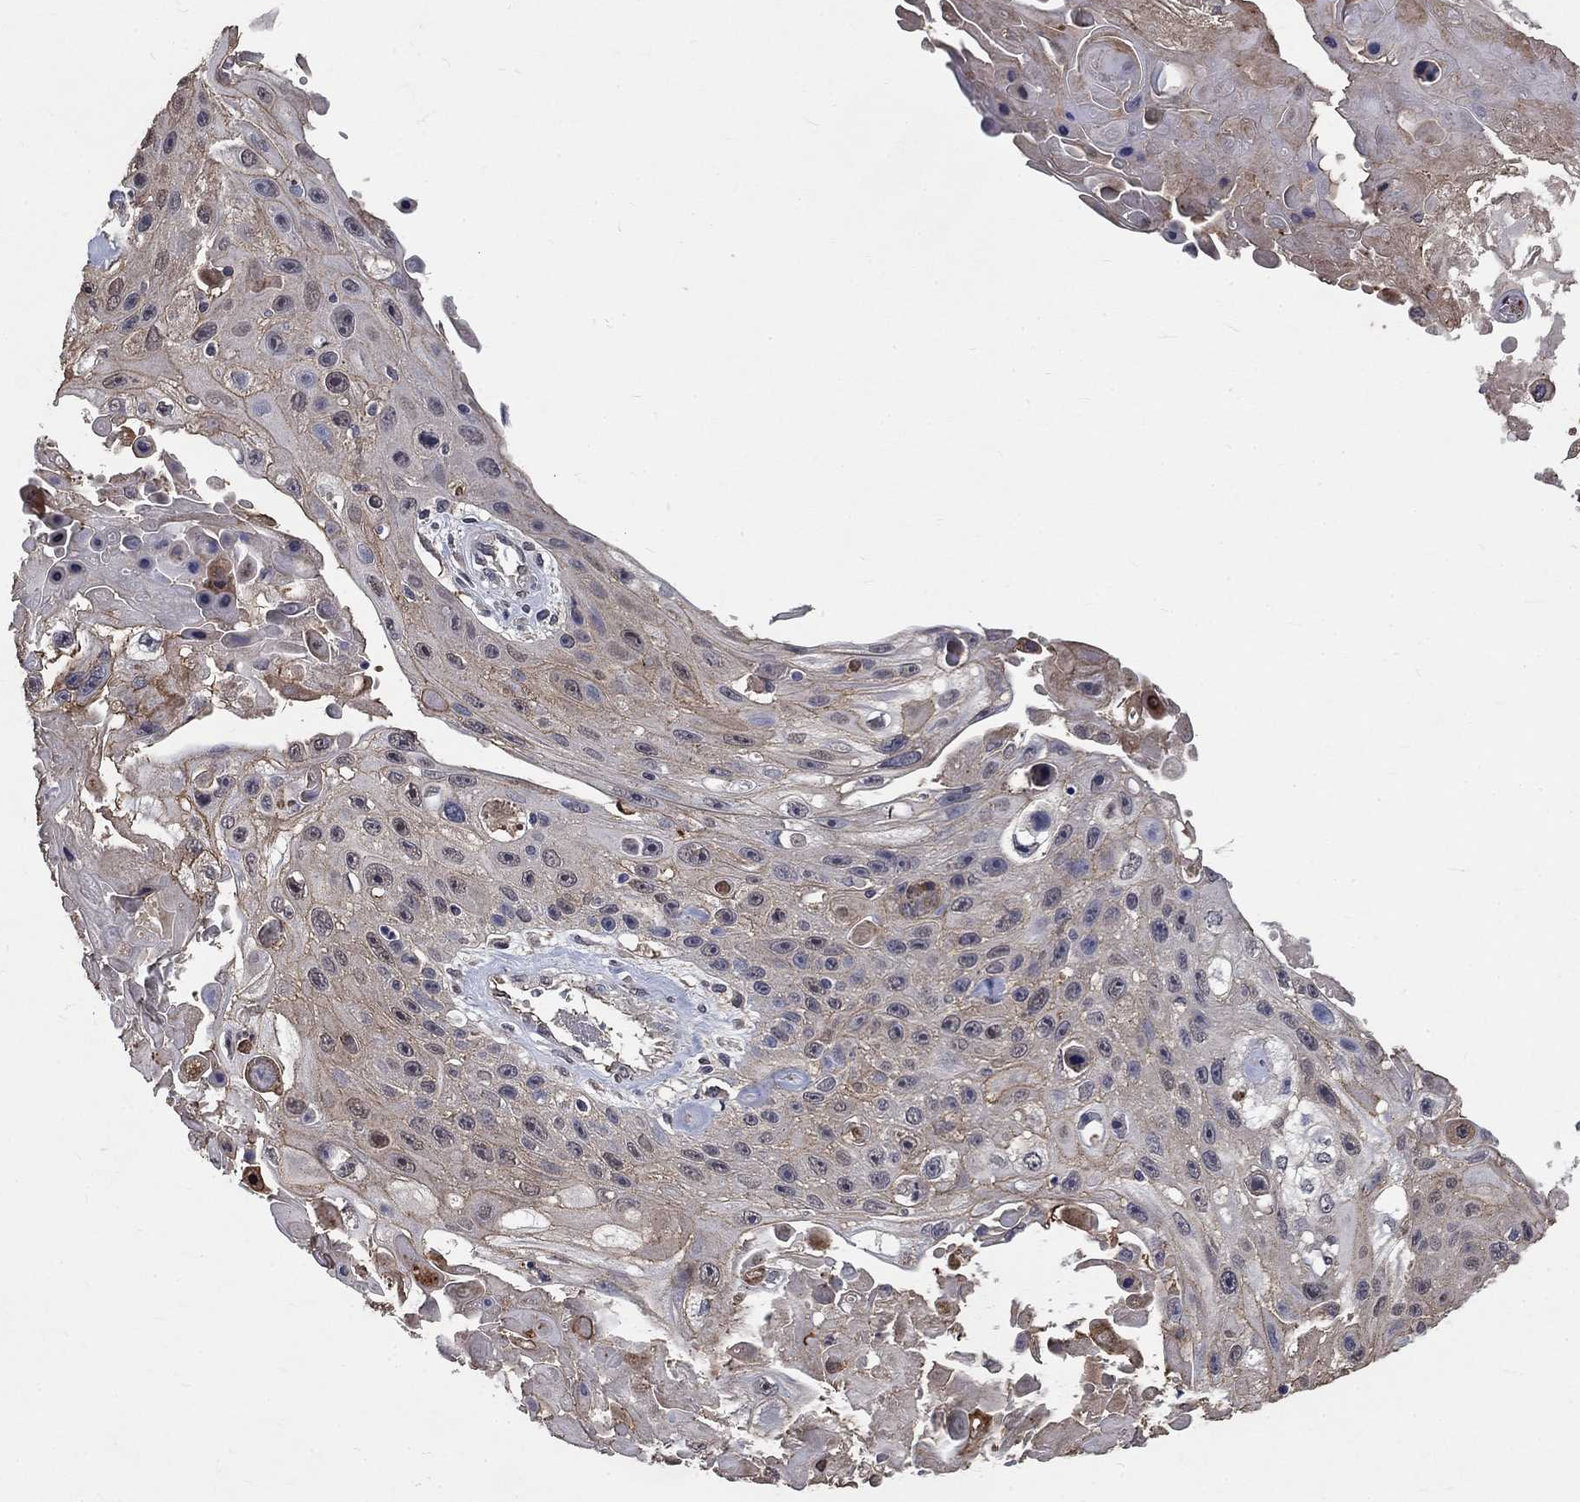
{"staining": {"intensity": "weak", "quantity": "<25%", "location": "cytoplasmic/membranous"}, "tissue": "skin cancer", "cell_type": "Tumor cells", "image_type": "cancer", "snomed": [{"axis": "morphology", "description": "Squamous cell carcinoma, NOS"}, {"axis": "topography", "description": "Skin"}], "caption": "Immunohistochemical staining of human squamous cell carcinoma (skin) demonstrates no significant positivity in tumor cells. (Stains: DAB immunohistochemistry with hematoxylin counter stain, Microscopy: brightfield microscopy at high magnification).", "gene": "CHST5", "patient": {"sex": "male", "age": 82}}